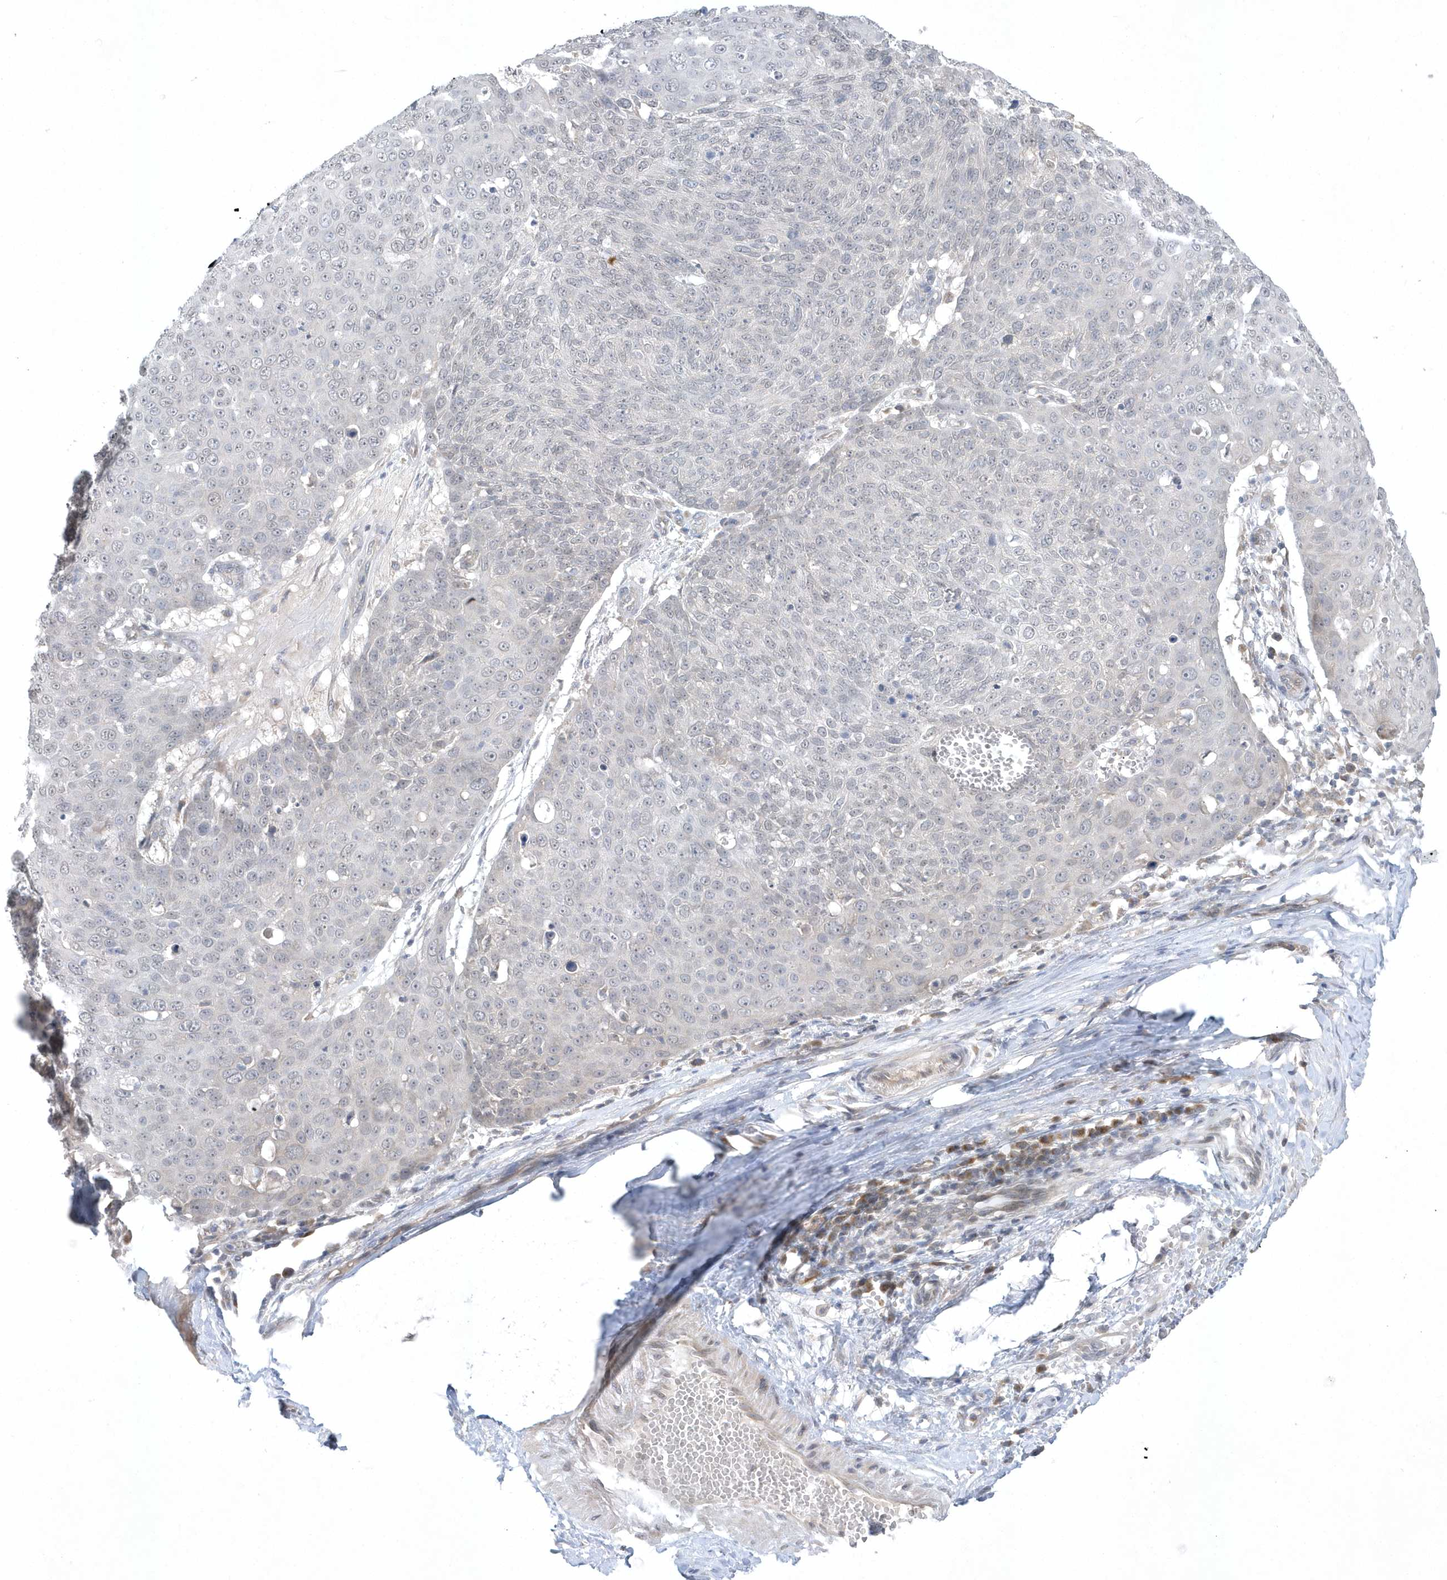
{"staining": {"intensity": "negative", "quantity": "none", "location": "none"}, "tissue": "skin cancer", "cell_type": "Tumor cells", "image_type": "cancer", "snomed": [{"axis": "morphology", "description": "Squamous cell carcinoma, NOS"}, {"axis": "topography", "description": "Skin"}], "caption": "Immunohistochemical staining of squamous cell carcinoma (skin) shows no significant staining in tumor cells.", "gene": "ZC3H12D", "patient": {"sex": "male", "age": 71}}